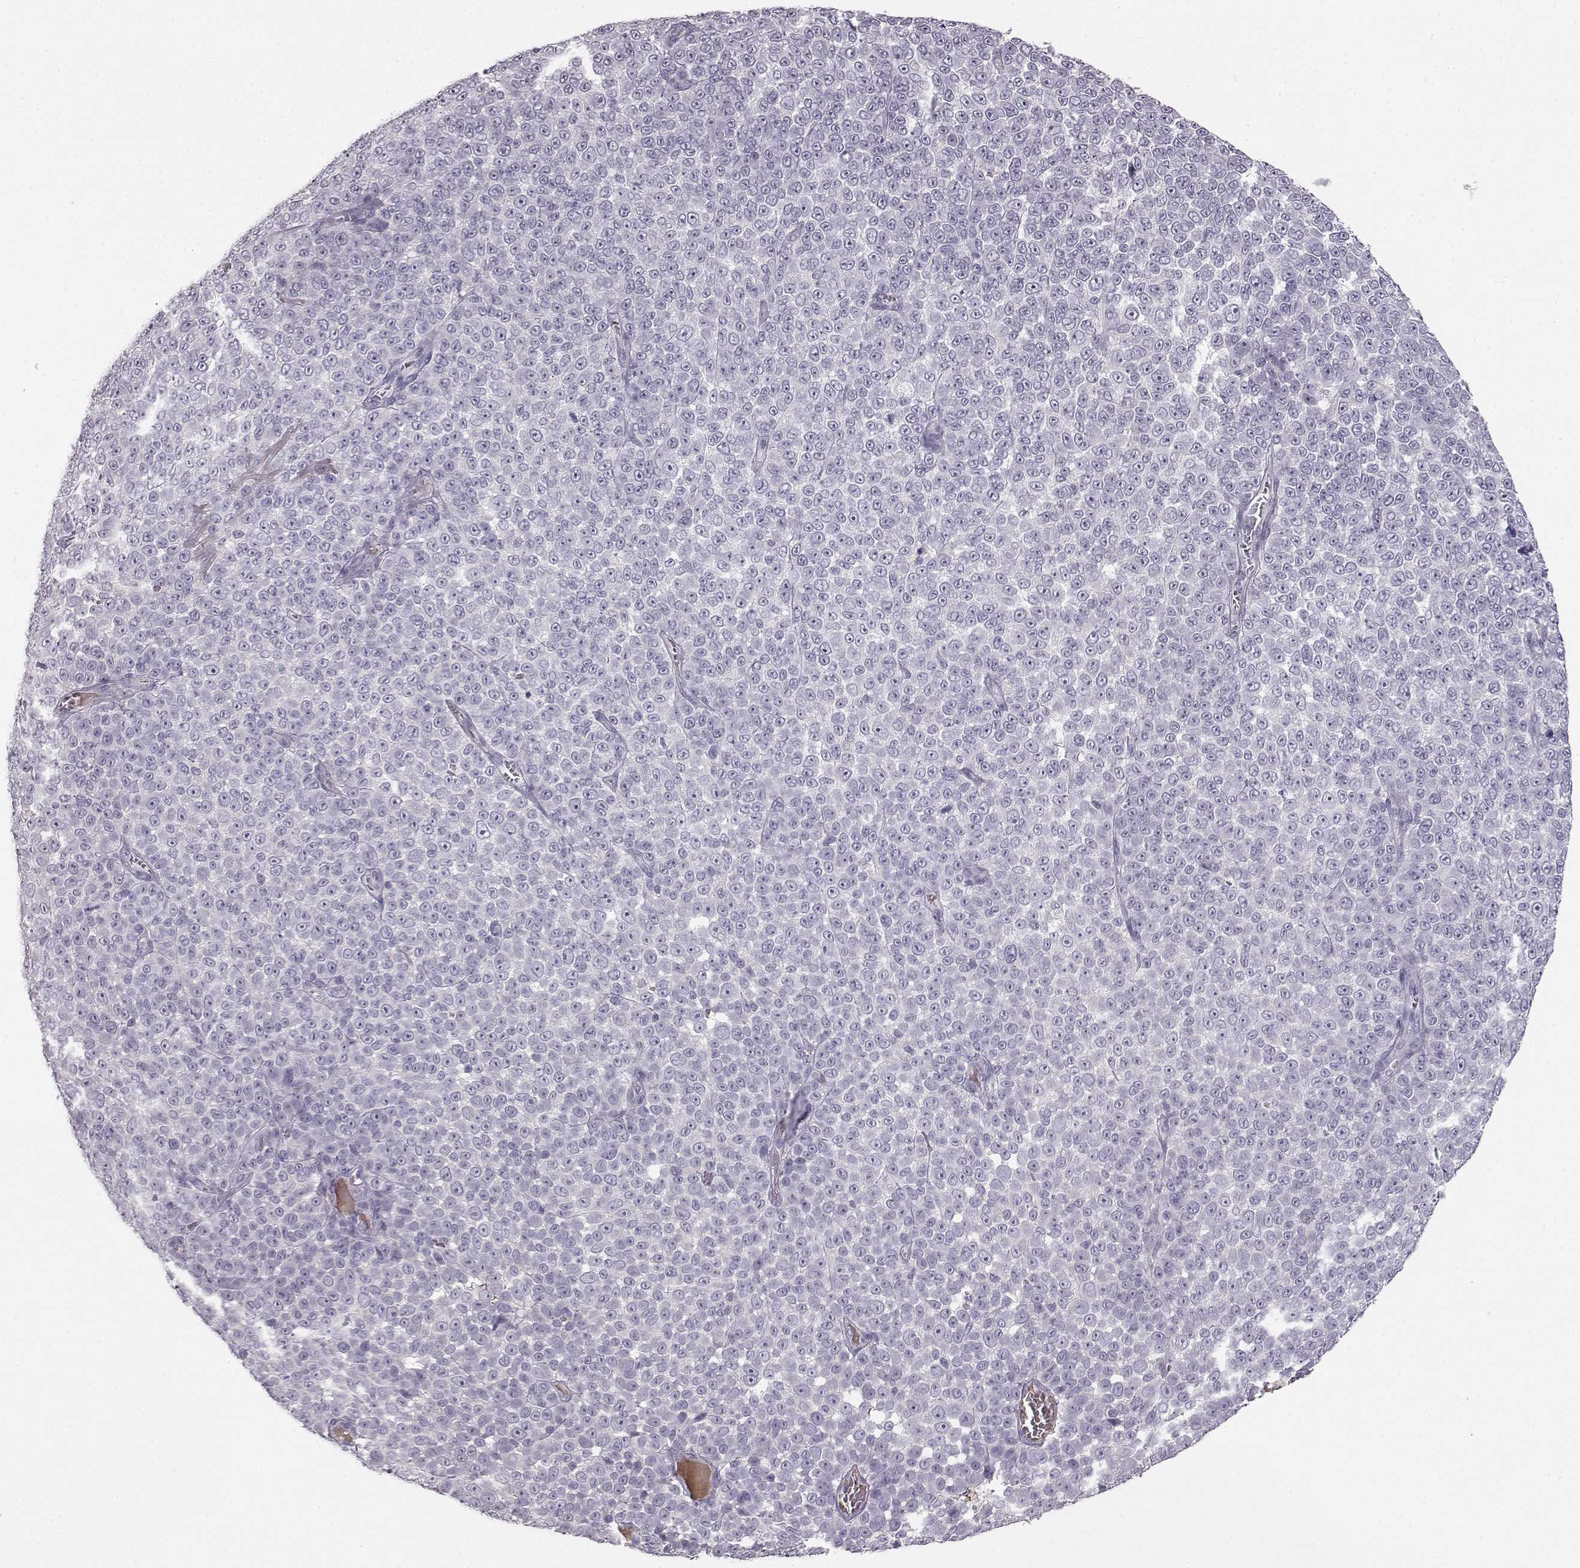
{"staining": {"intensity": "negative", "quantity": "none", "location": "none"}, "tissue": "melanoma", "cell_type": "Tumor cells", "image_type": "cancer", "snomed": [{"axis": "morphology", "description": "Malignant melanoma, NOS"}, {"axis": "topography", "description": "Skin"}], "caption": "The histopathology image shows no significant expression in tumor cells of malignant melanoma.", "gene": "KIAA0319", "patient": {"sex": "female", "age": 95}}